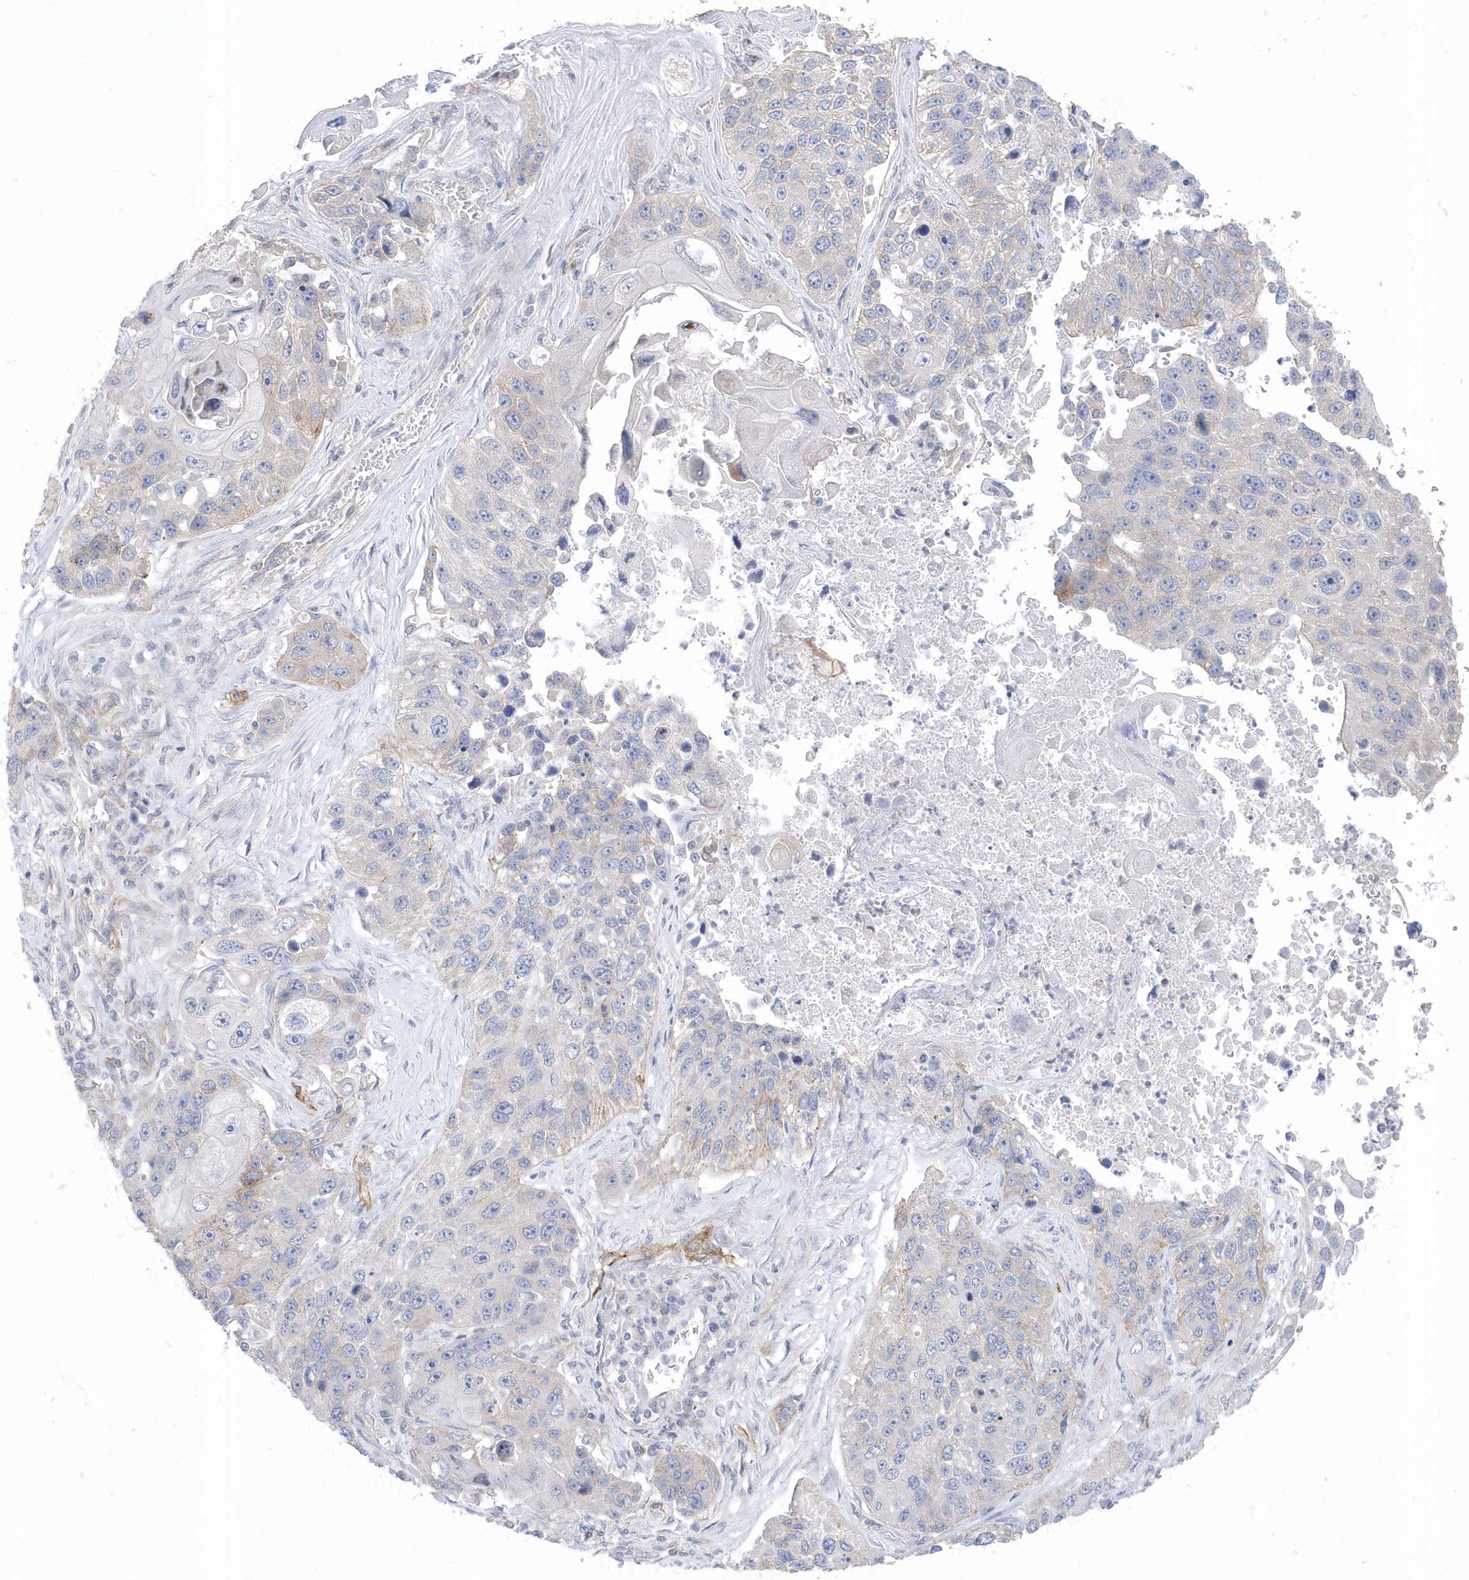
{"staining": {"intensity": "weak", "quantity": "<25%", "location": "cytoplasmic/membranous"}, "tissue": "lung cancer", "cell_type": "Tumor cells", "image_type": "cancer", "snomed": [{"axis": "morphology", "description": "Squamous cell carcinoma, NOS"}, {"axis": "topography", "description": "Lung"}], "caption": "IHC histopathology image of neoplastic tissue: lung cancer (squamous cell carcinoma) stained with DAB exhibits no significant protein expression in tumor cells.", "gene": "ANAPC1", "patient": {"sex": "male", "age": 61}}